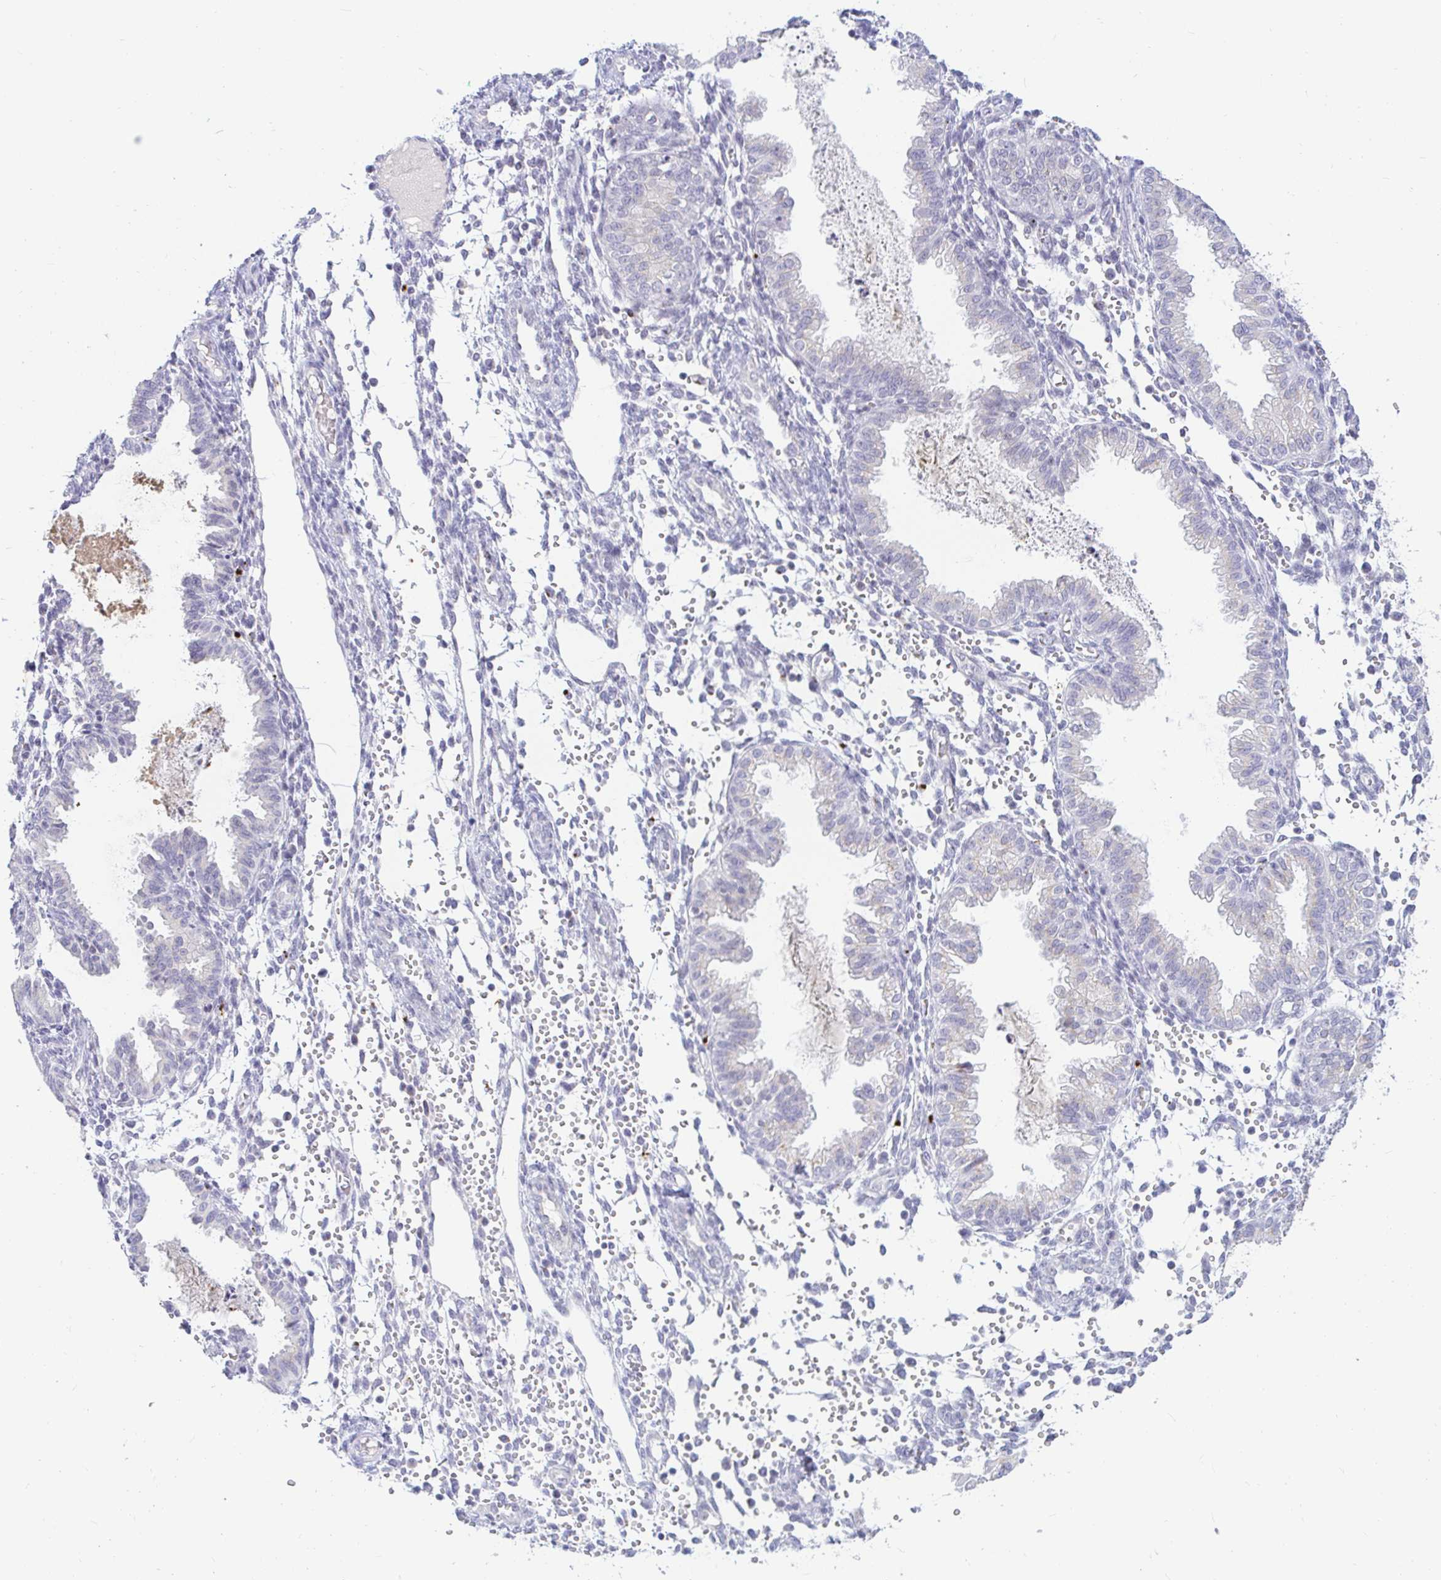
{"staining": {"intensity": "negative", "quantity": "none", "location": "none"}, "tissue": "endometrium", "cell_type": "Cells in endometrial stroma", "image_type": "normal", "snomed": [{"axis": "morphology", "description": "Normal tissue, NOS"}, {"axis": "topography", "description": "Endometrium"}], "caption": "There is no significant expression in cells in endometrial stroma of endometrium. The staining is performed using DAB brown chromogen with nuclei counter-stained in using hematoxylin.", "gene": "OR51D1", "patient": {"sex": "female", "age": 33}}